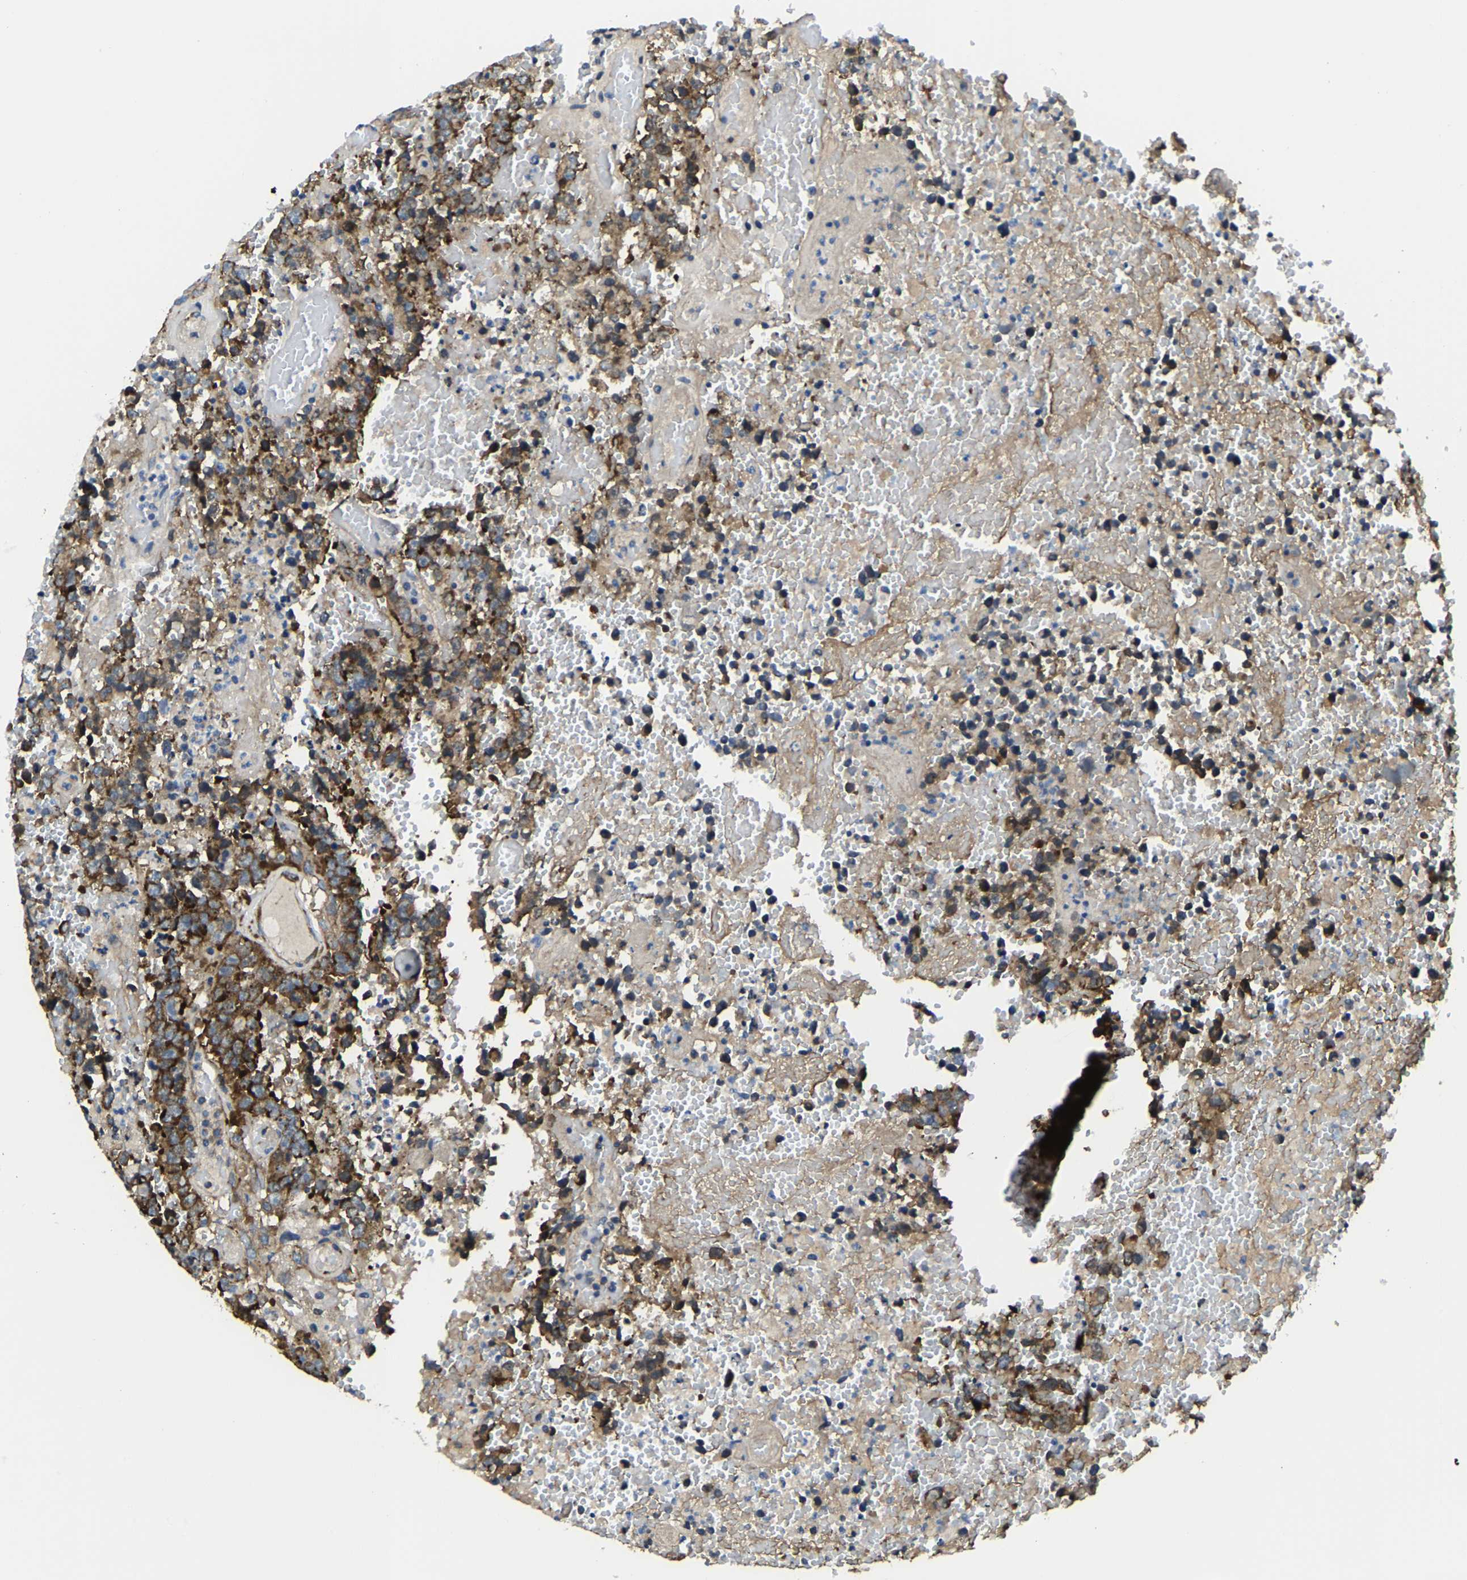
{"staining": {"intensity": "moderate", "quantity": ">75%", "location": "cytoplasmic/membranous"}, "tissue": "testis cancer", "cell_type": "Tumor cells", "image_type": "cancer", "snomed": [{"axis": "morphology", "description": "Carcinoma, Embryonal, NOS"}, {"axis": "topography", "description": "Testis"}], "caption": "This is an image of immunohistochemistry (IHC) staining of embryonal carcinoma (testis), which shows moderate positivity in the cytoplasmic/membranous of tumor cells.", "gene": "G3BP2", "patient": {"sex": "male", "age": 25}}